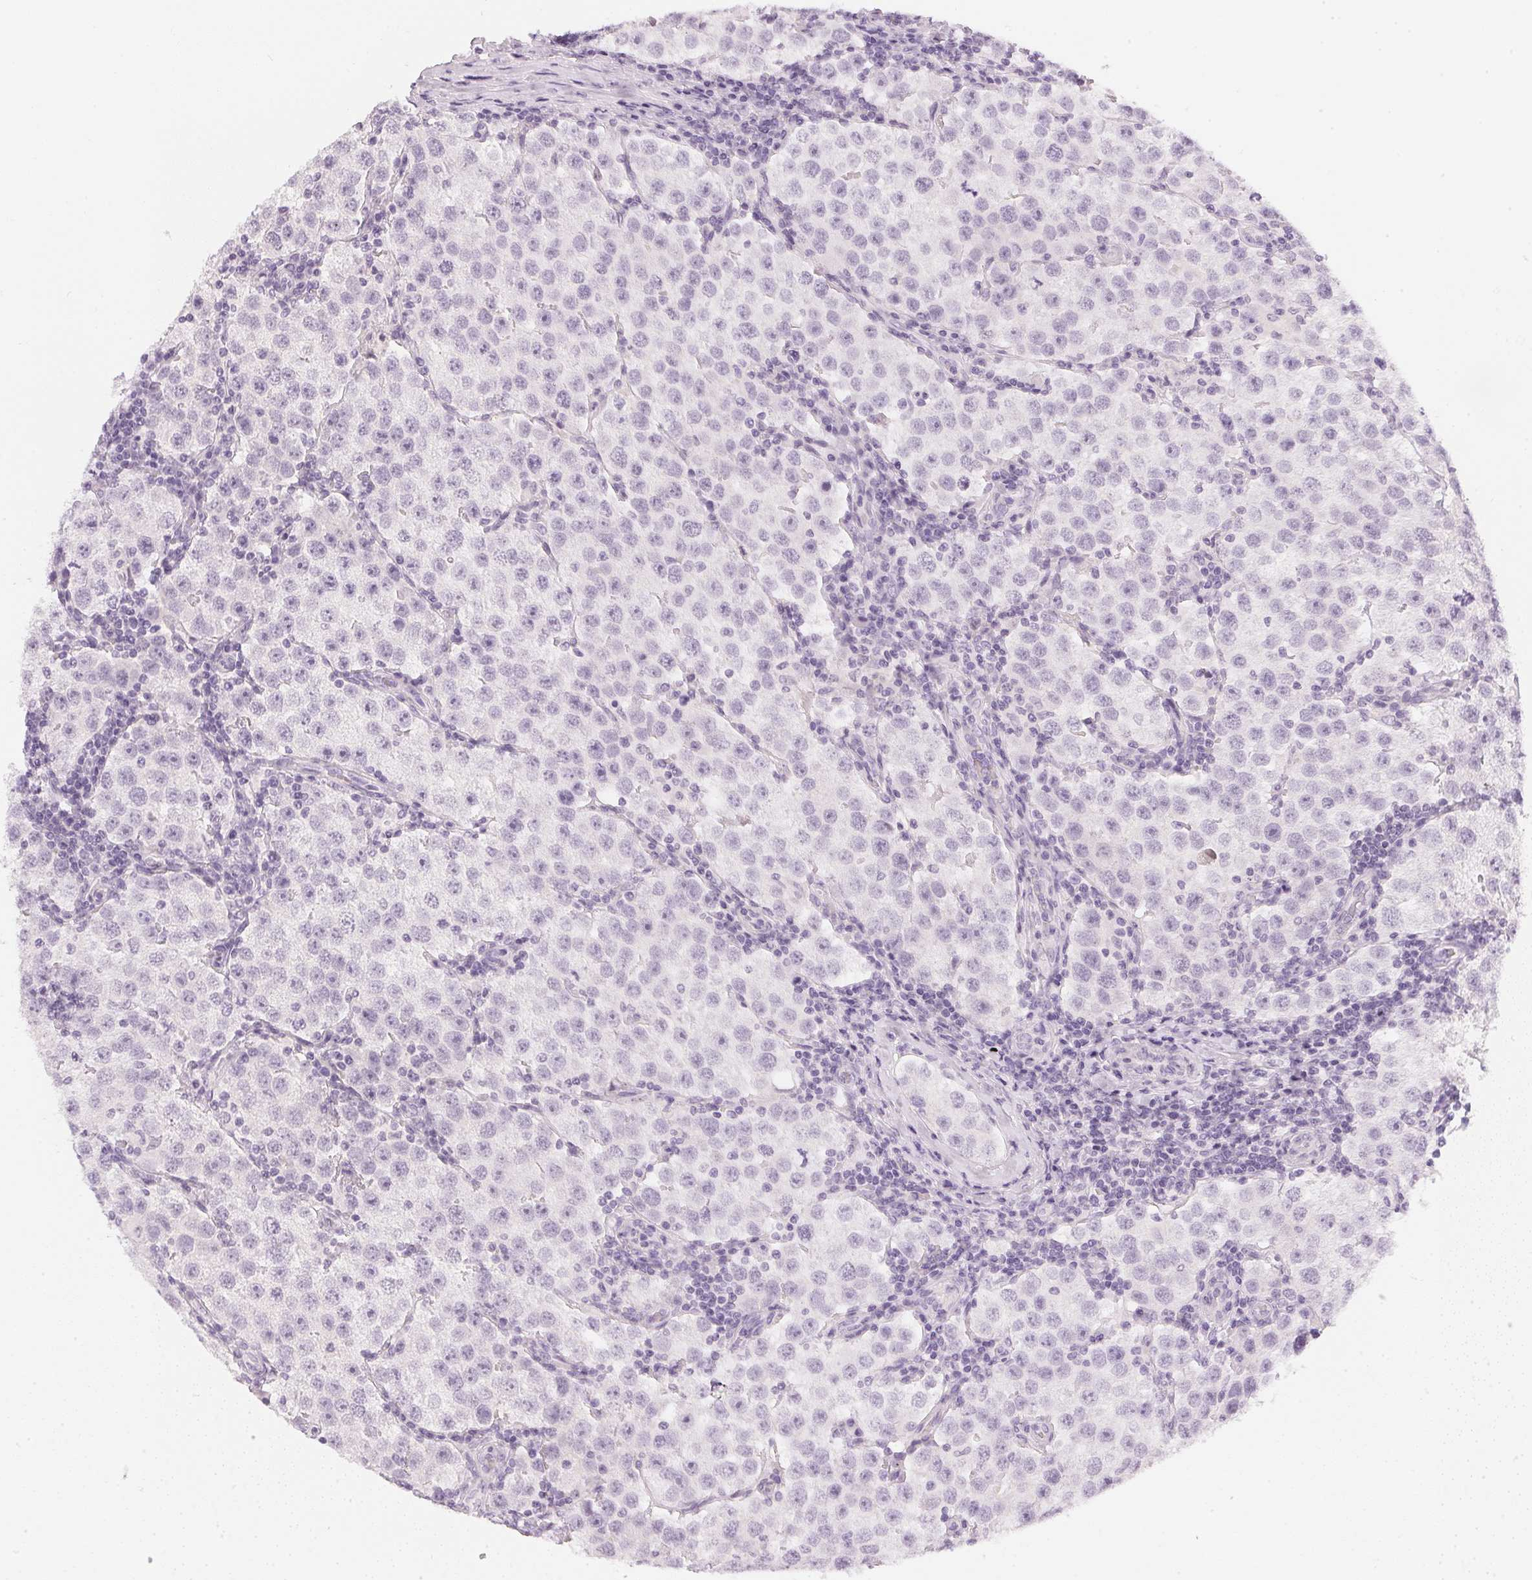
{"staining": {"intensity": "negative", "quantity": "none", "location": "none"}, "tissue": "testis cancer", "cell_type": "Tumor cells", "image_type": "cancer", "snomed": [{"axis": "morphology", "description": "Seminoma, NOS"}, {"axis": "topography", "description": "Testis"}], "caption": "DAB (3,3'-diaminobenzidine) immunohistochemical staining of seminoma (testis) demonstrates no significant positivity in tumor cells.", "gene": "CHST4", "patient": {"sex": "male", "age": 37}}